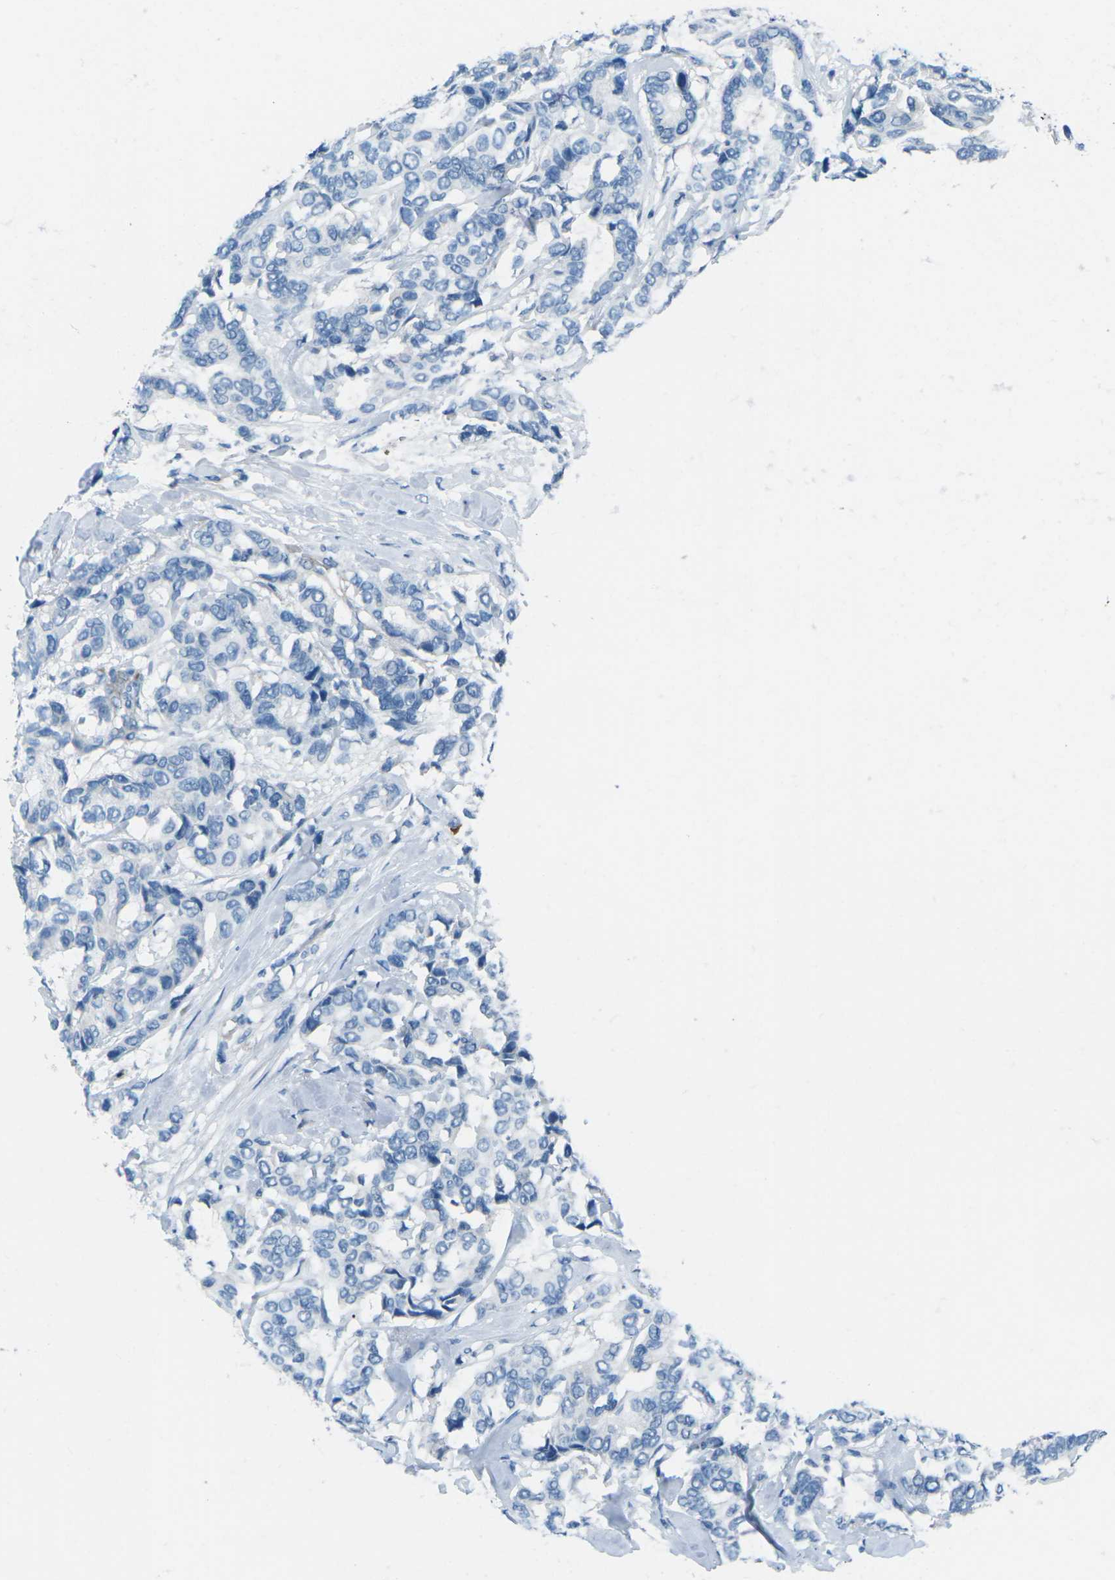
{"staining": {"intensity": "negative", "quantity": "none", "location": "none"}, "tissue": "breast cancer", "cell_type": "Tumor cells", "image_type": "cancer", "snomed": [{"axis": "morphology", "description": "Duct carcinoma"}, {"axis": "topography", "description": "Breast"}], "caption": "The image displays no significant expression in tumor cells of breast cancer.", "gene": "FCN1", "patient": {"sex": "female", "age": 87}}